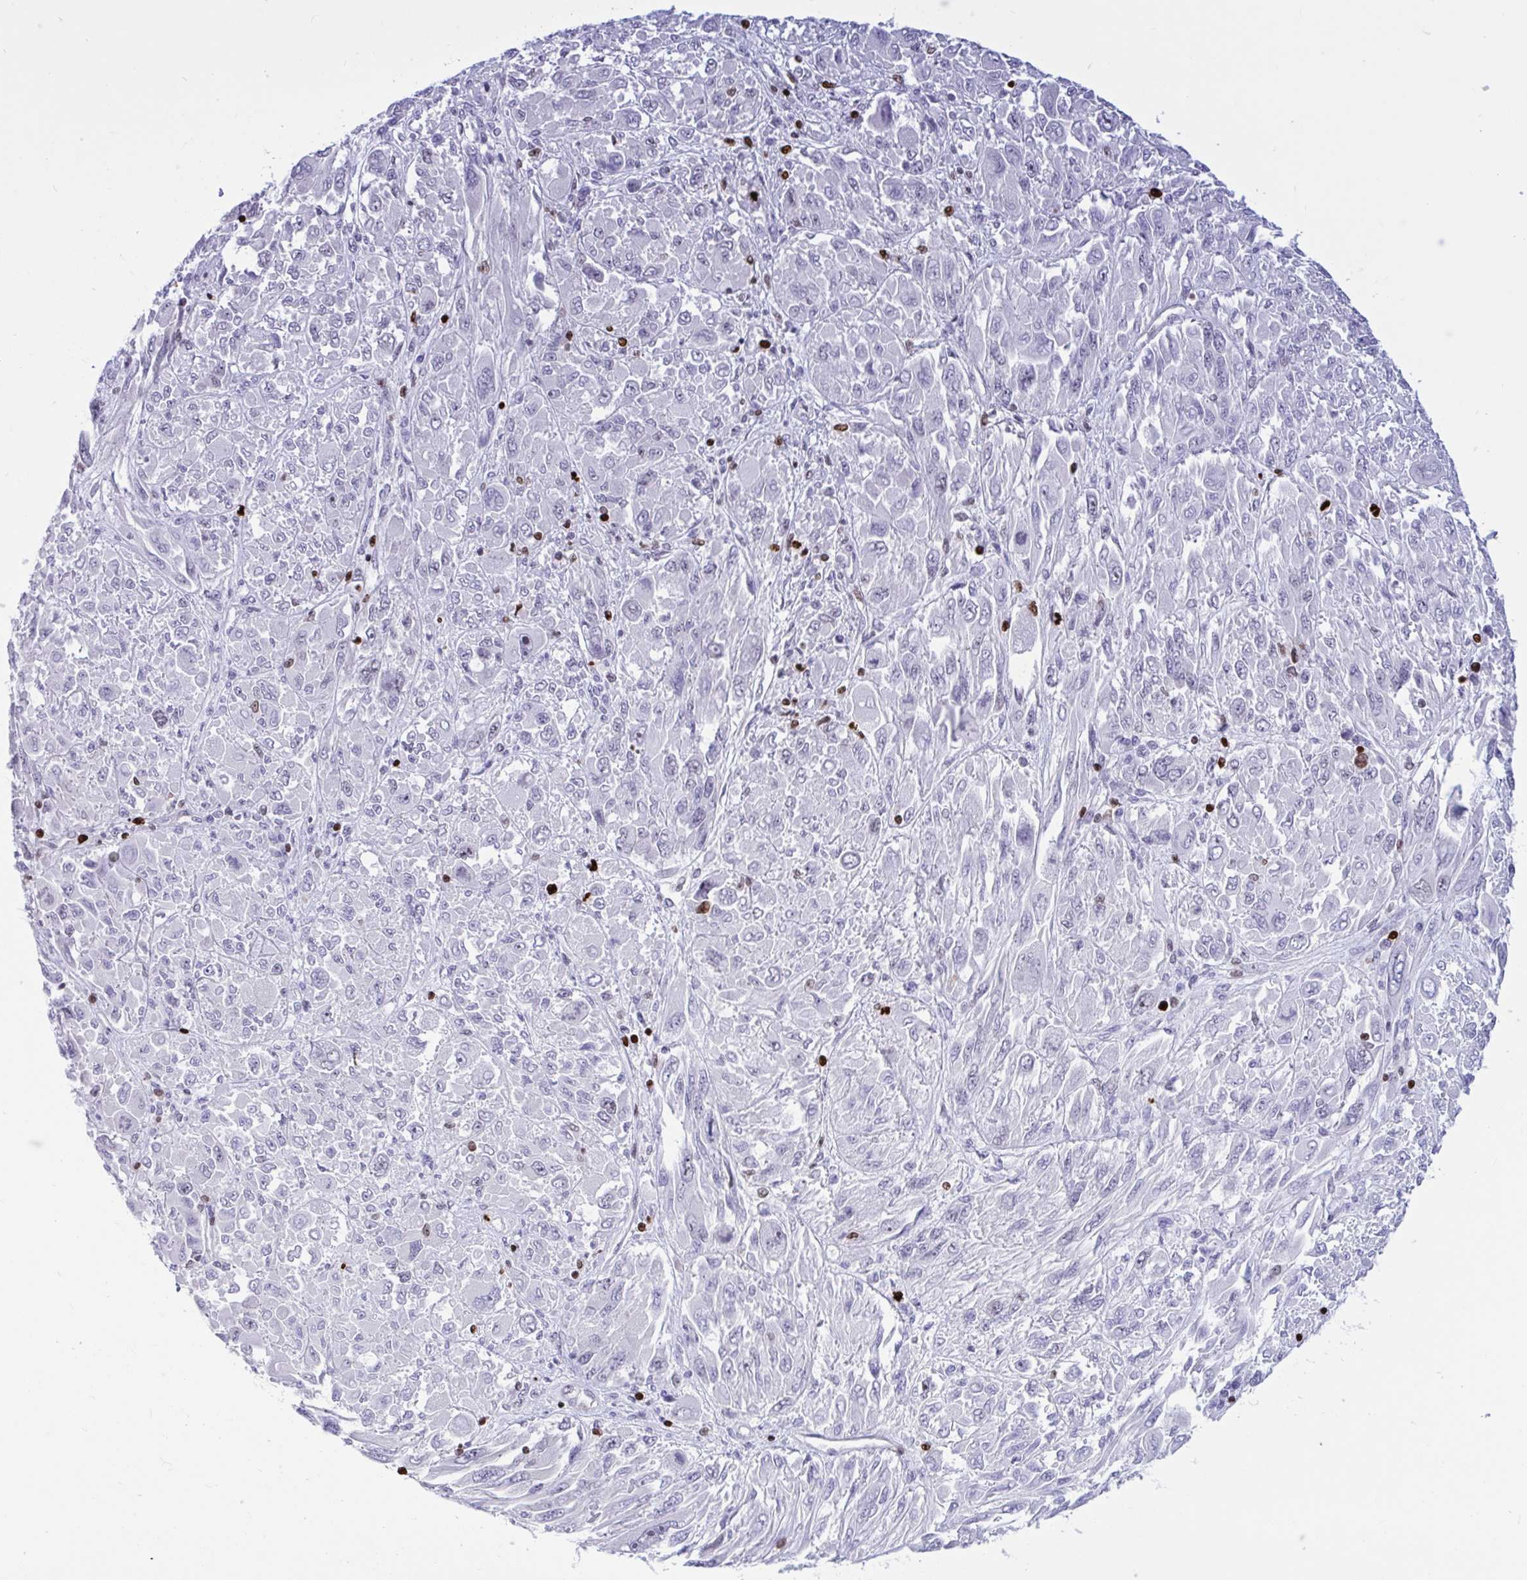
{"staining": {"intensity": "negative", "quantity": "none", "location": "none"}, "tissue": "melanoma", "cell_type": "Tumor cells", "image_type": "cancer", "snomed": [{"axis": "morphology", "description": "Malignant melanoma, NOS"}, {"axis": "topography", "description": "Skin"}], "caption": "Malignant melanoma was stained to show a protein in brown. There is no significant positivity in tumor cells.", "gene": "HMGB2", "patient": {"sex": "female", "age": 91}}